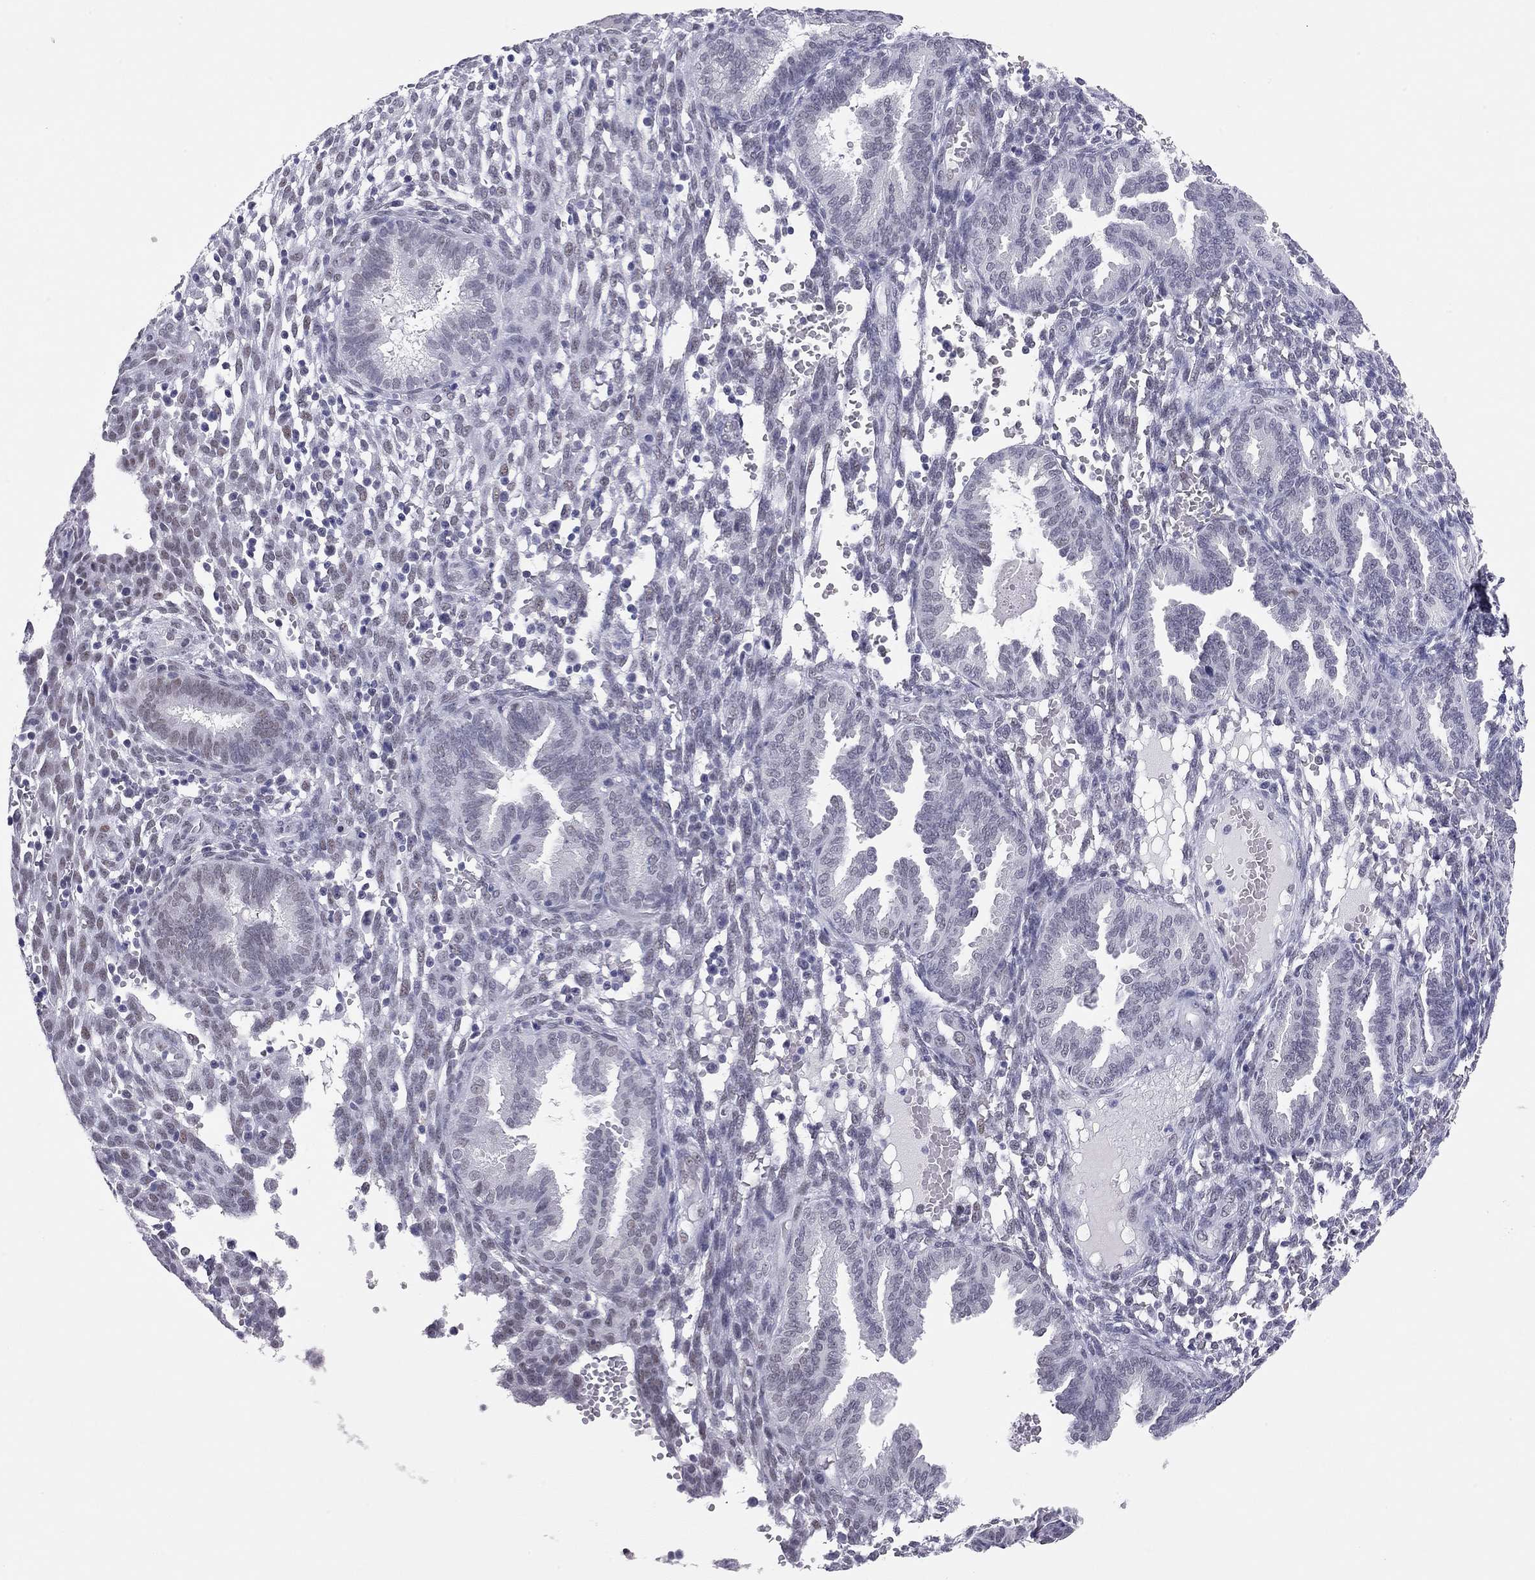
{"staining": {"intensity": "negative", "quantity": "none", "location": "none"}, "tissue": "endometrium", "cell_type": "Cells in endometrial stroma", "image_type": "normal", "snomed": [{"axis": "morphology", "description": "Normal tissue, NOS"}, {"axis": "topography", "description": "Endometrium"}], "caption": "IHC image of benign human endometrium stained for a protein (brown), which exhibits no staining in cells in endometrial stroma. (DAB (3,3'-diaminobenzidine) IHC, high magnification).", "gene": "DOT1L", "patient": {"sex": "female", "age": 42}}